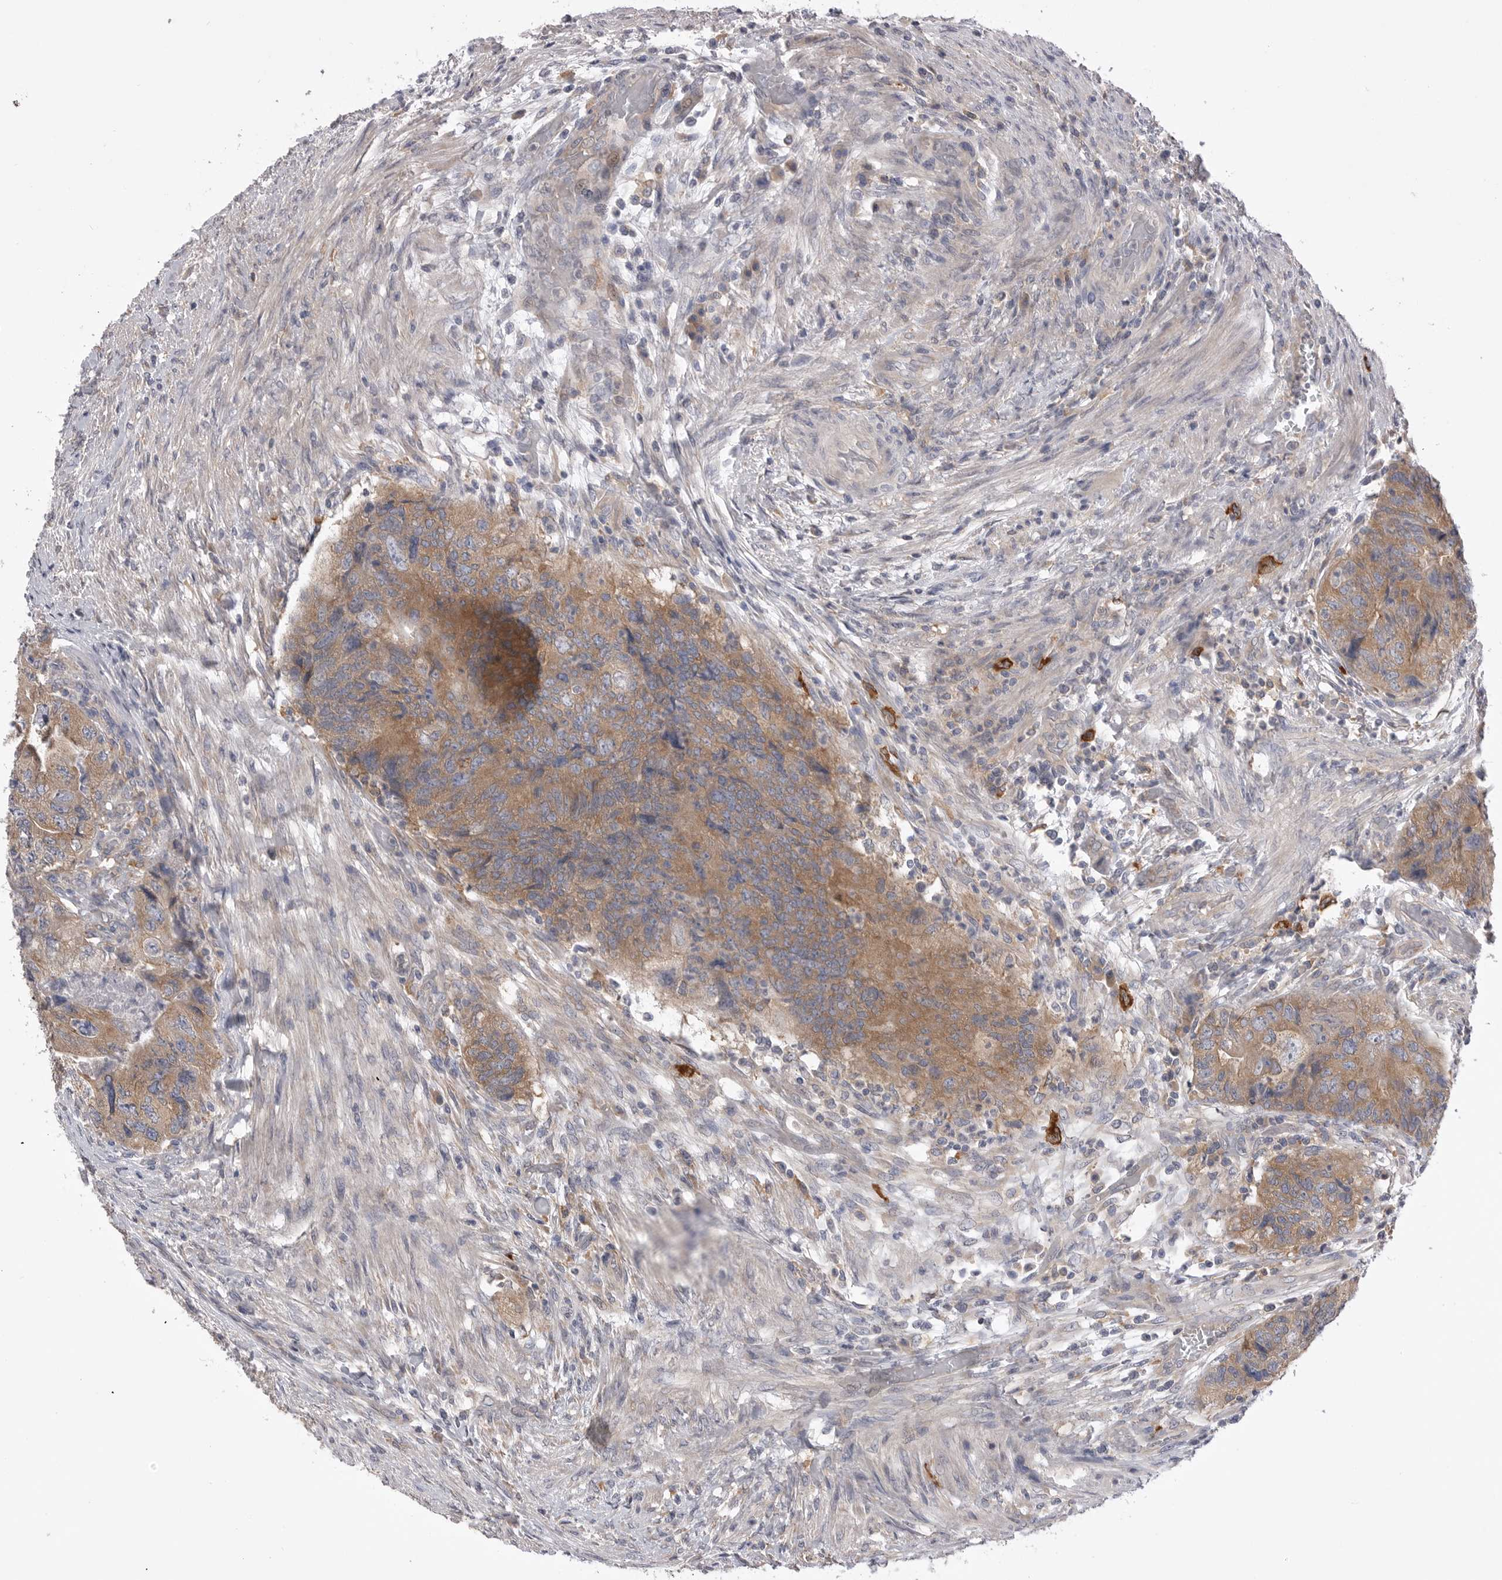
{"staining": {"intensity": "moderate", "quantity": ">75%", "location": "cytoplasmic/membranous"}, "tissue": "colorectal cancer", "cell_type": "Tumor cells", "image_type": "cancer", "snomed": [{"axis": "morphology", "description": "Adenocarcinoma, NOS"}, {"axis": "topography", "description": "Rectum"}], "caption": "Colorectal adenocarcinoma stained for a protein (brown) displays moderate cytoplasmic/membranous positive expression in about >75% of tumor cells.", "gene": "VAC14", "patient": {"sex": "male", "age": 63}}